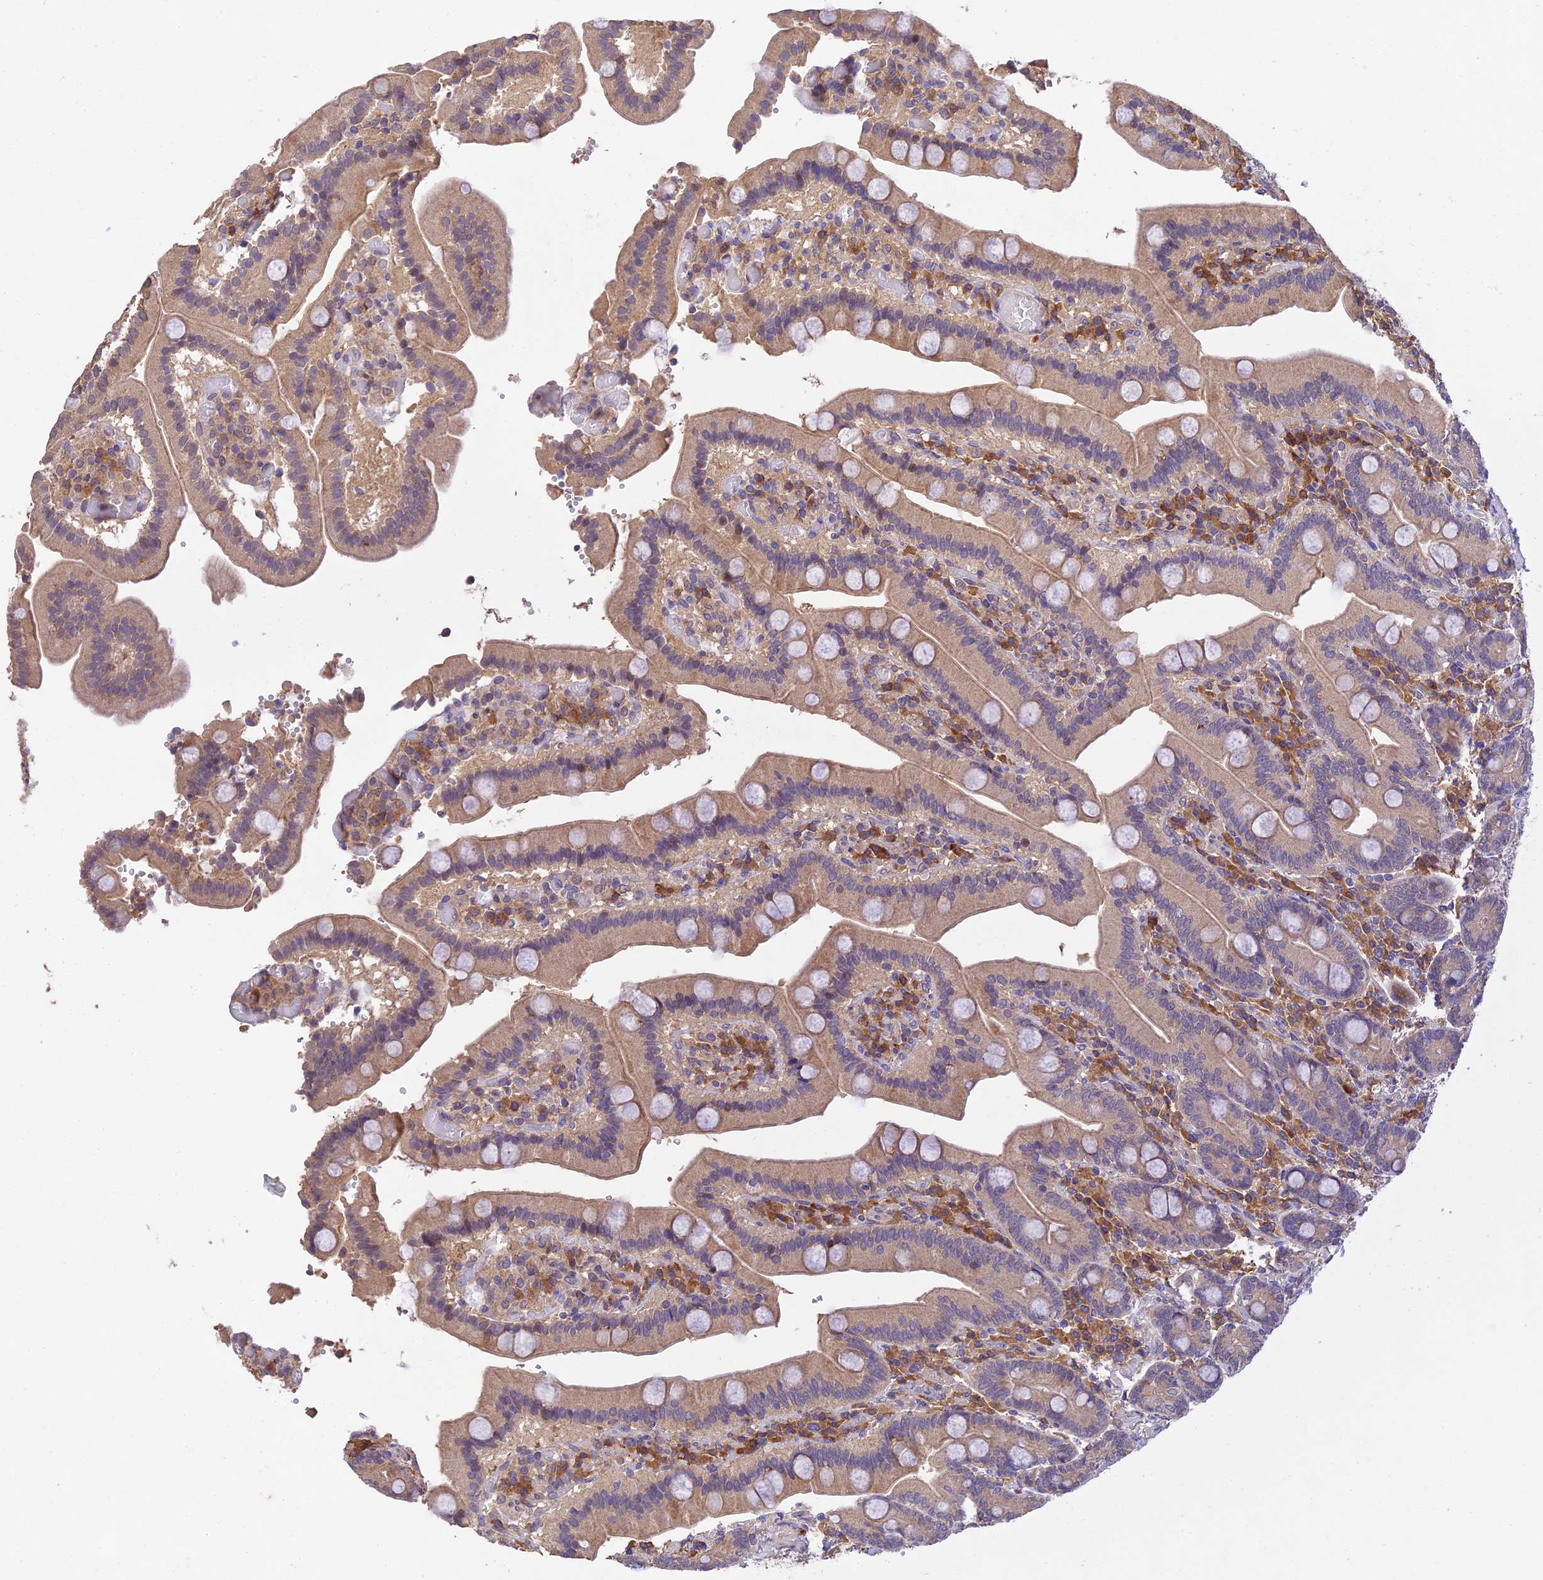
{"staining": {"intensity": "moderate", "quantity": "25%-75%", "location": "cytoplasmic/membranous"}, "tissue": "duodenum", "cell_type": "Glandular cells", "image_type": "normal", "snomed": [{"axis": "morphology", "description": "Normal tissue, NOS"}, {"axis": "topography", "description": "Duodenum"}], "caption": "Unremarkable duodenum displays moderate cytoplasmic/membranous positivity in about 25%-75% of glandular cells.", "gene": "DENND5B", "patient": {"sex": "female", "age": 62}}